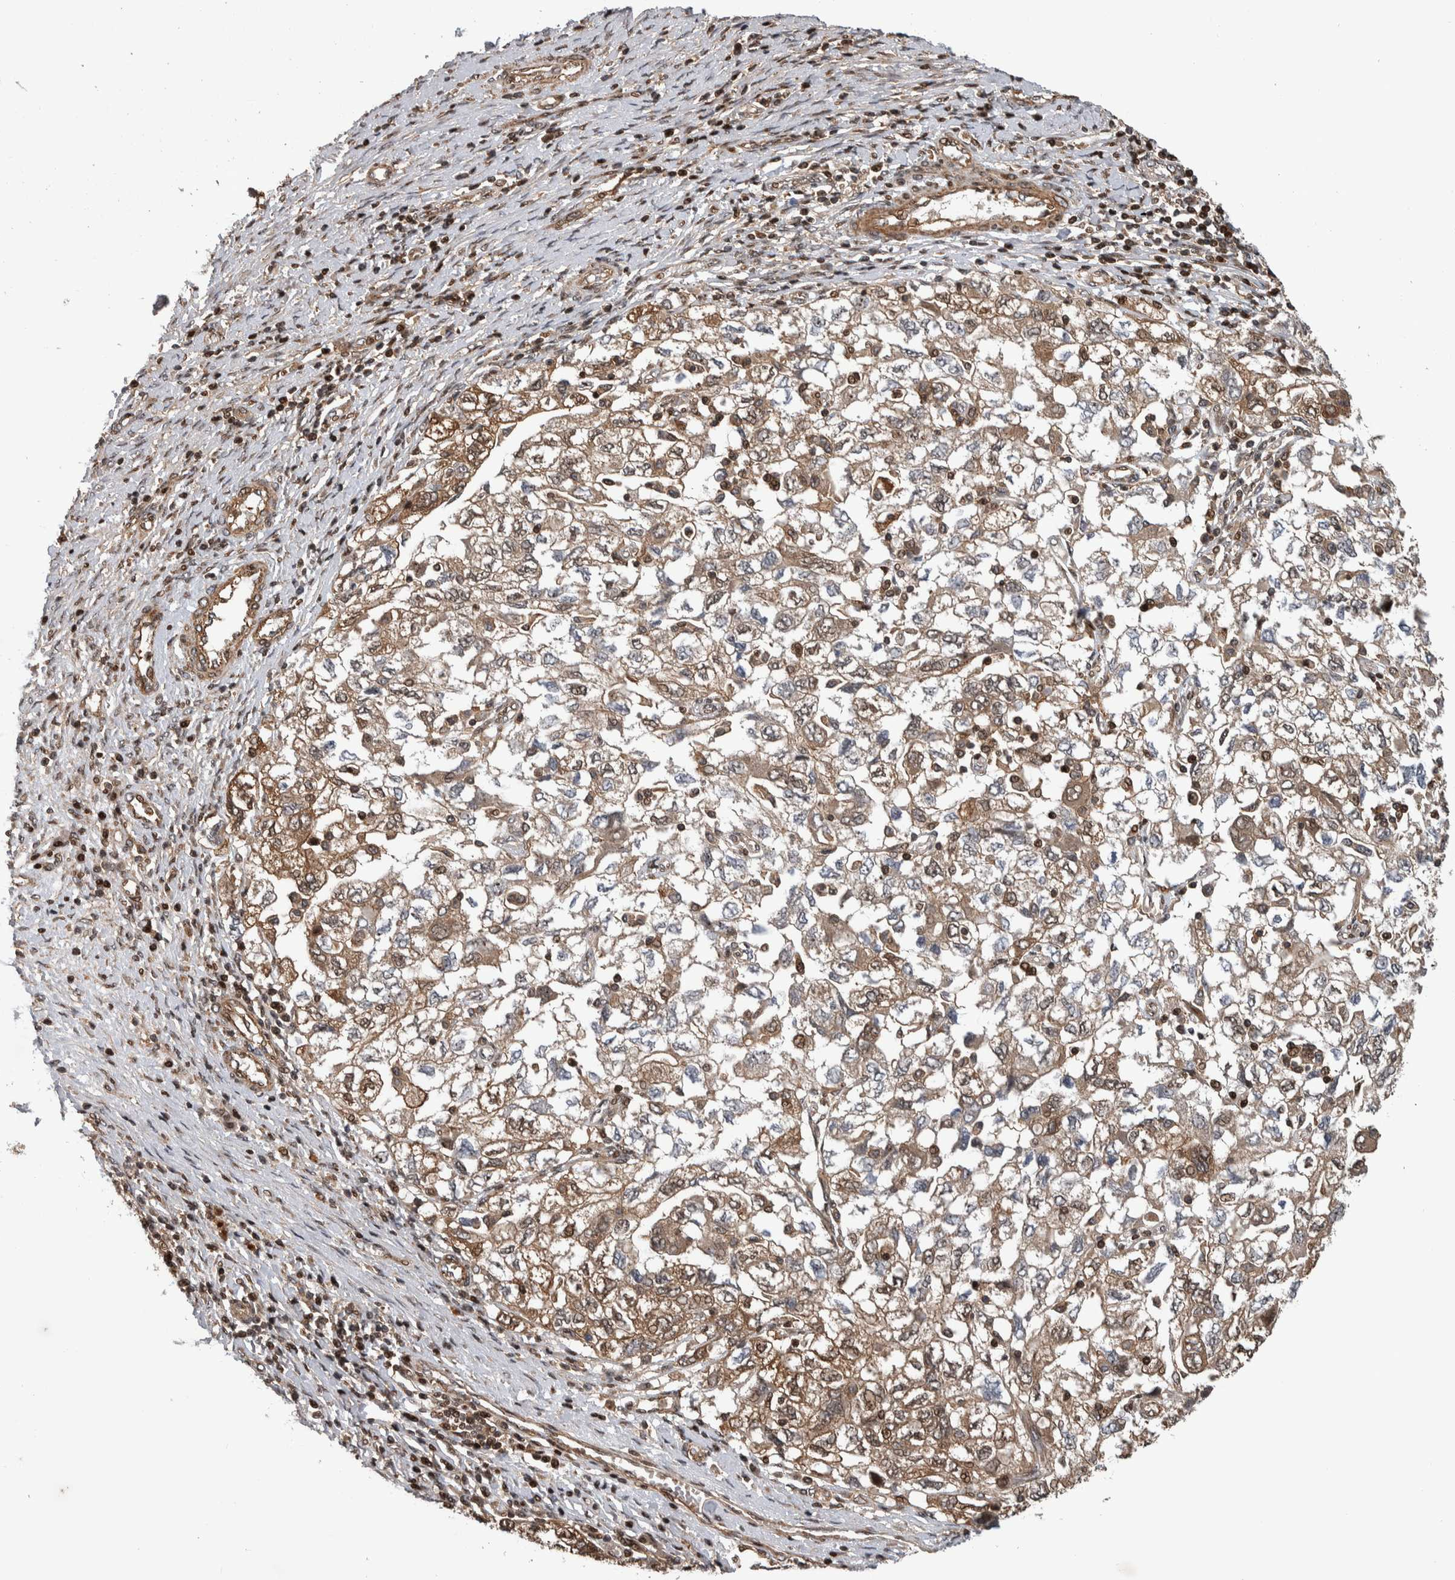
{"staining": {"intensity": "moderate", "quantity": ">75%", "location": "cytoplasmic/membranous"}, "tissue": "ovarian cancer", "cell_type": "Tumor cells", "image_type": "cancer", "snomed": [{"axis": "morphology", "description": "Carcinoma, NOS"}, {"axis": "morphology", "description": "Cystadenocarcinoma, serous, NOS"}, {"axis": "topography", "description": "Ovary"}], "caption": "IHC photomicrograph of human ovarian carcinoma stained for a protein (brown), which shows medium levels of moderate cytoplasmic/membranous positivity in about >75% of tumor cells.", "gene": "ARFGEF1", "patient": {"sex": "female", "age": 69}}